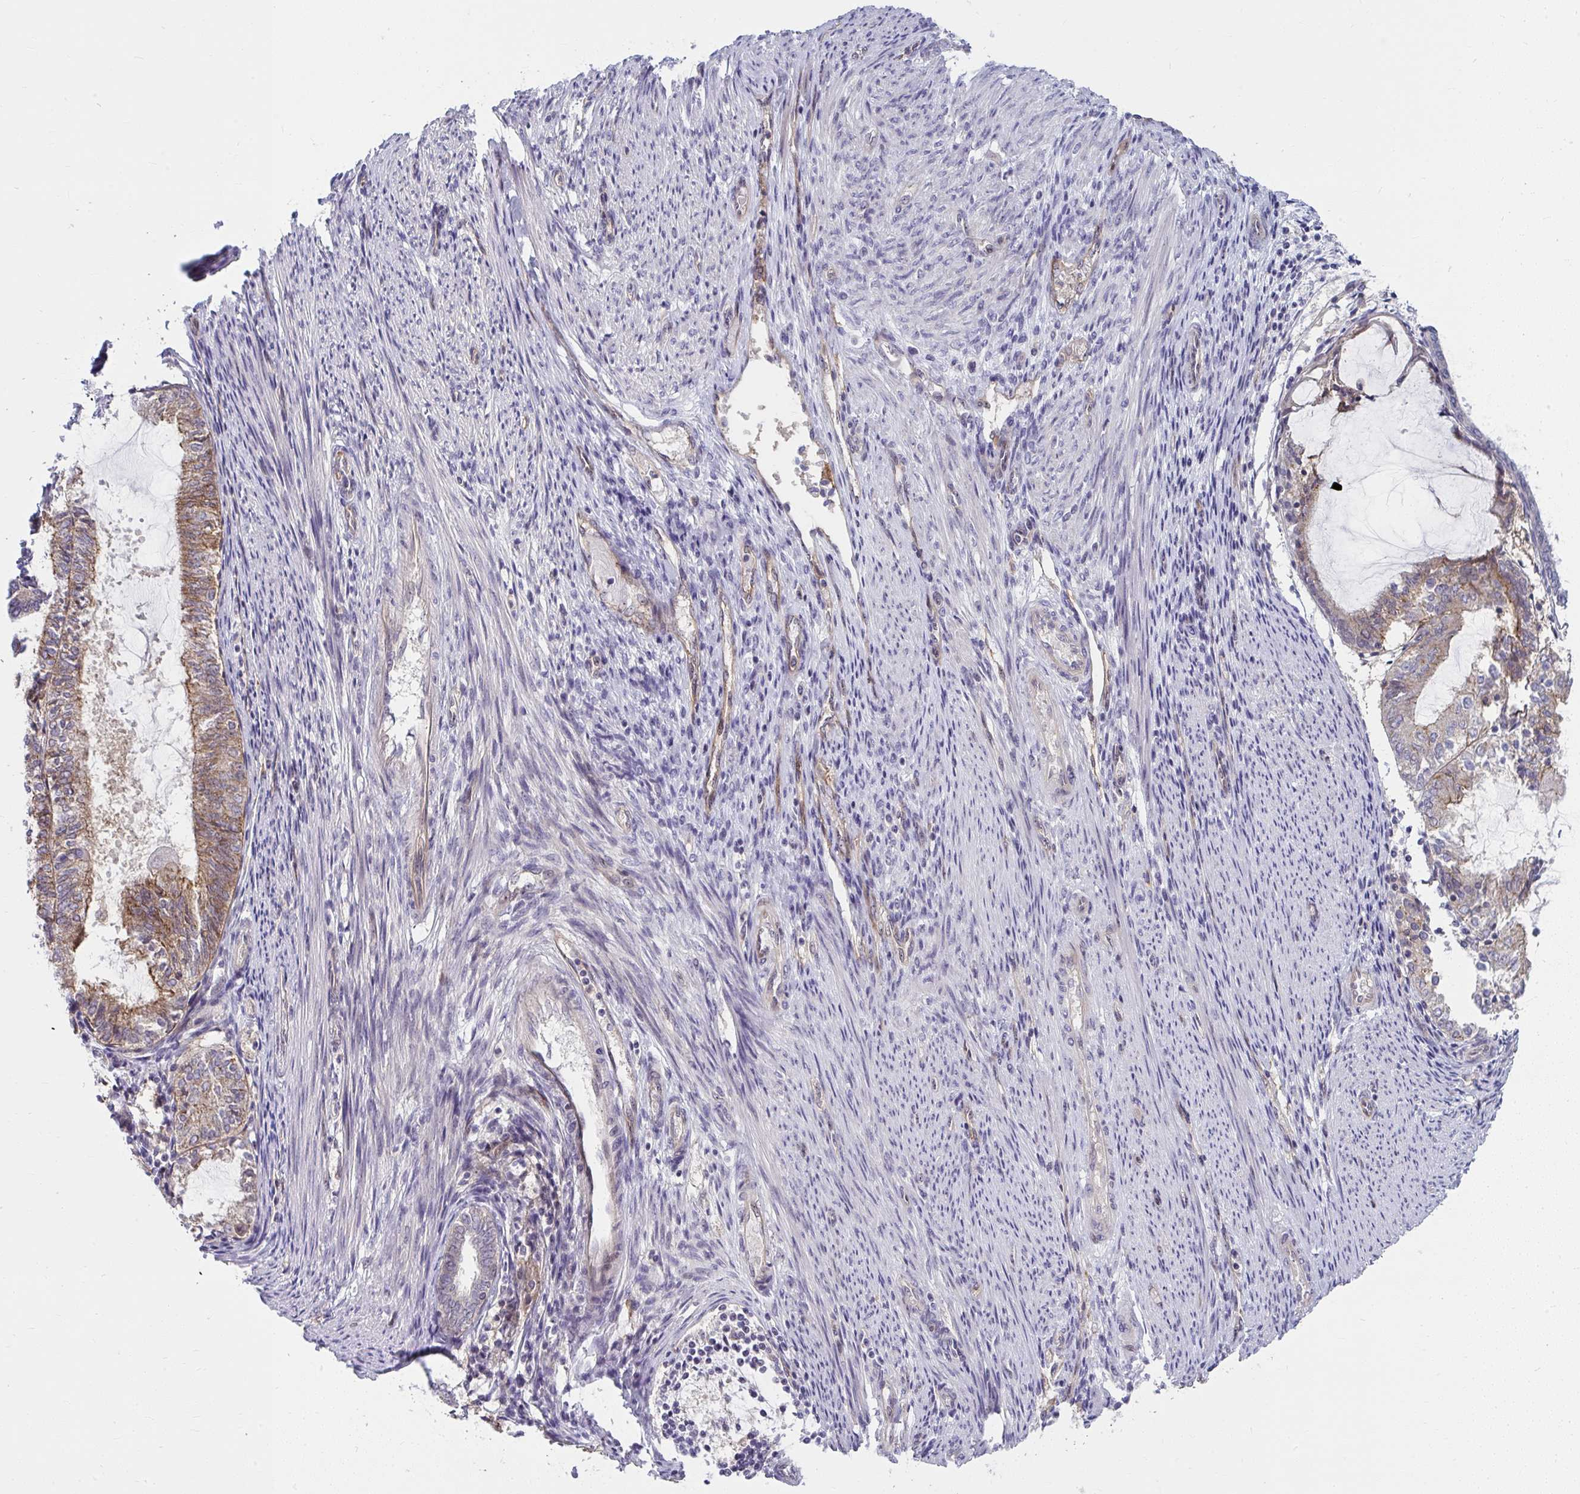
{"staining": {"intensity": "moderate", "quantity": "25%-75%", "location": "cytoplasmic/membranous"}, "tissue": "endometrial cancer", "cell_type": "Tumor cells", "image_type": "cancer", "snomed": [{"axis": "morphology", "description": "Adenocarcinoma, NOS"}, {"axis": "topography", "description": "Endometrium"}], "caption": "DAB (3,3'-diaminobenzidine) immunohistochemical staining of endometrial cancer demonstrates moderate cytoplasmic/membranous protein expression in approximately 25%-75% of tumor cells.", "gene": "MUS81", "patient": {"sex": "female", "age": 81}}